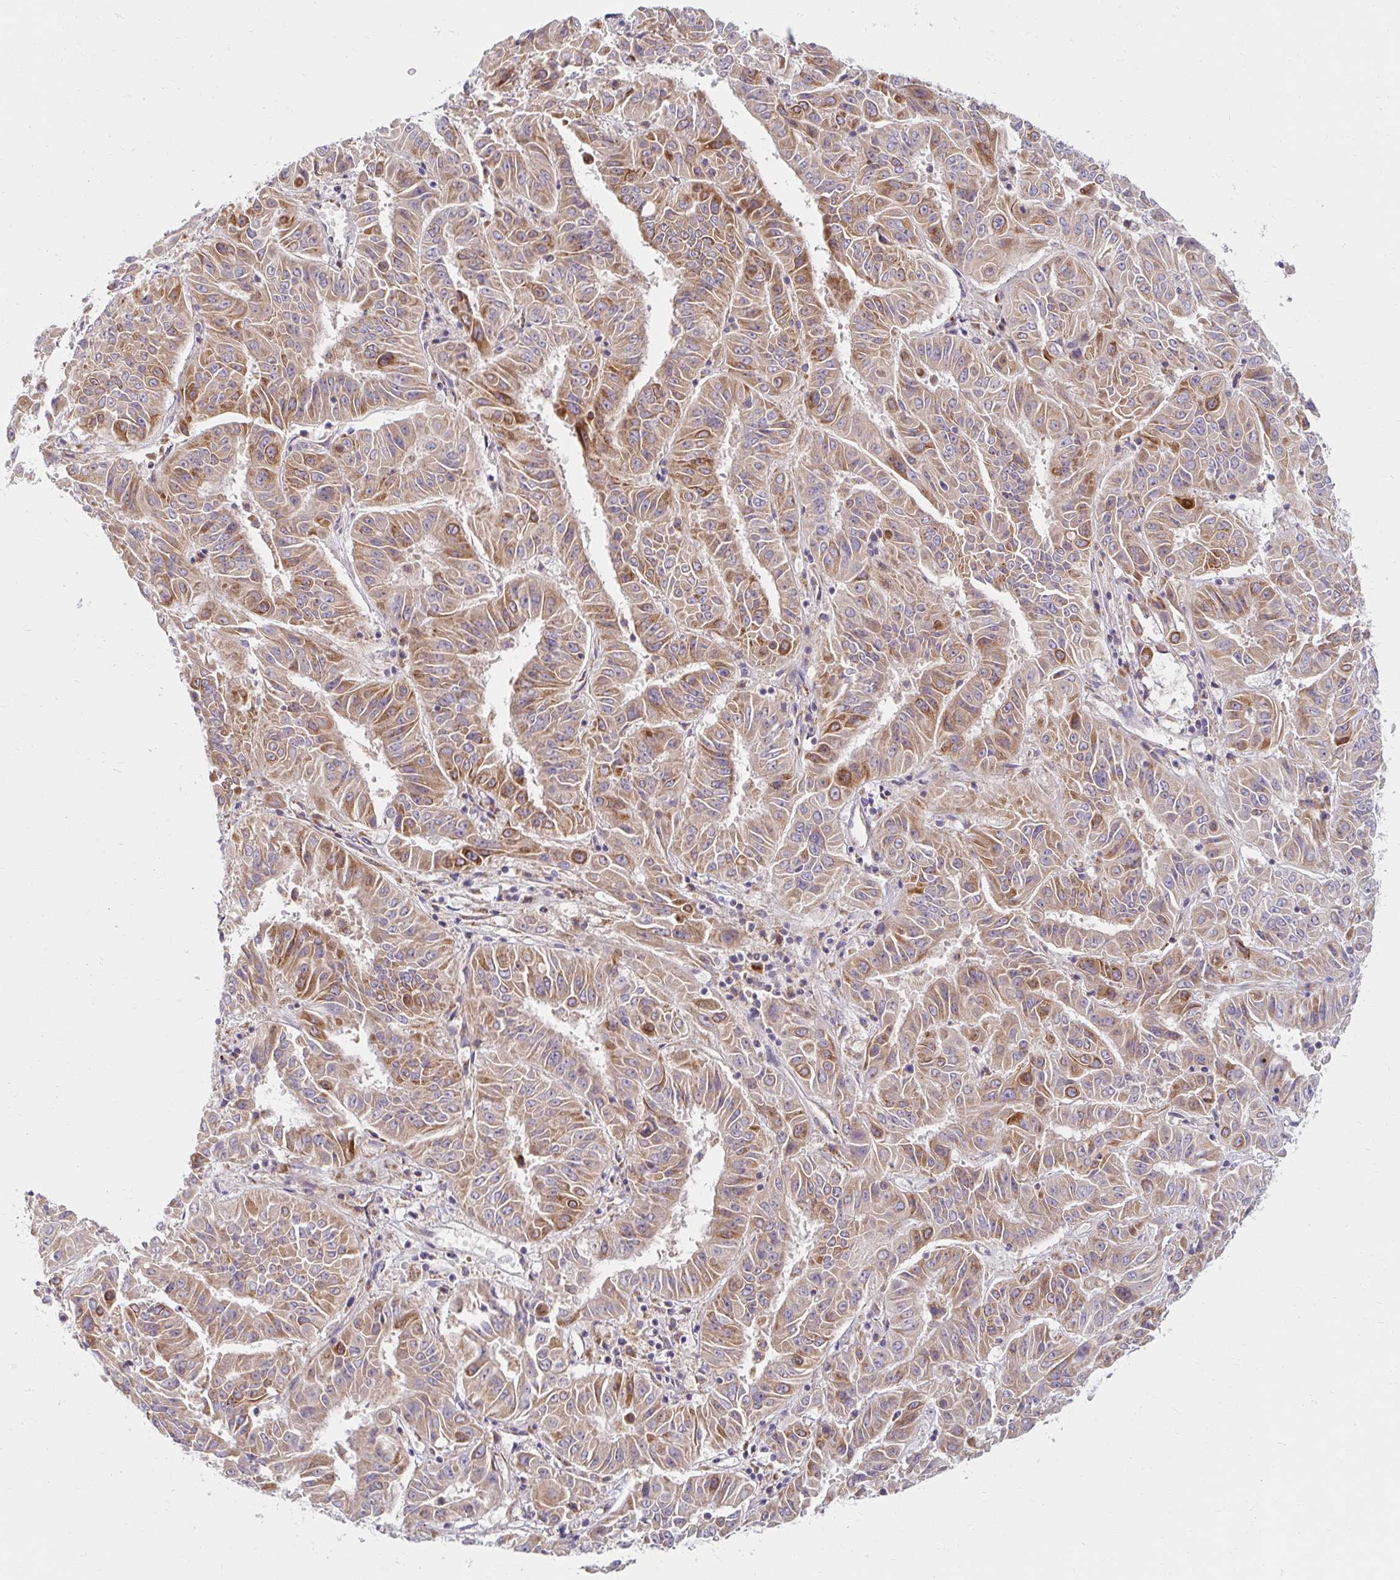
{"staining": {"intensity": "moderate", "quantity": ">75%", "location": "cytoplasmic/membranous"}, "tissue": "pancreatic cancer", "cell_type": "Tumor cells", "image_type": "cancer", "snomed": [{"axis": "morphology", "description": "Adenocarcinoma, NOS"}, {"axis": "topography", "description": "Pancreas"}], "caption": "IHC histopathology image of human adenocarcinoma (pancreatic) stained for a protein (brown), which exhibits medium levels of moderate cytoplasmic/membranous staining in approximately >75% of tumor cells.", "gene": "SKP2", "patient": {"sex": "male", "age": 63}}